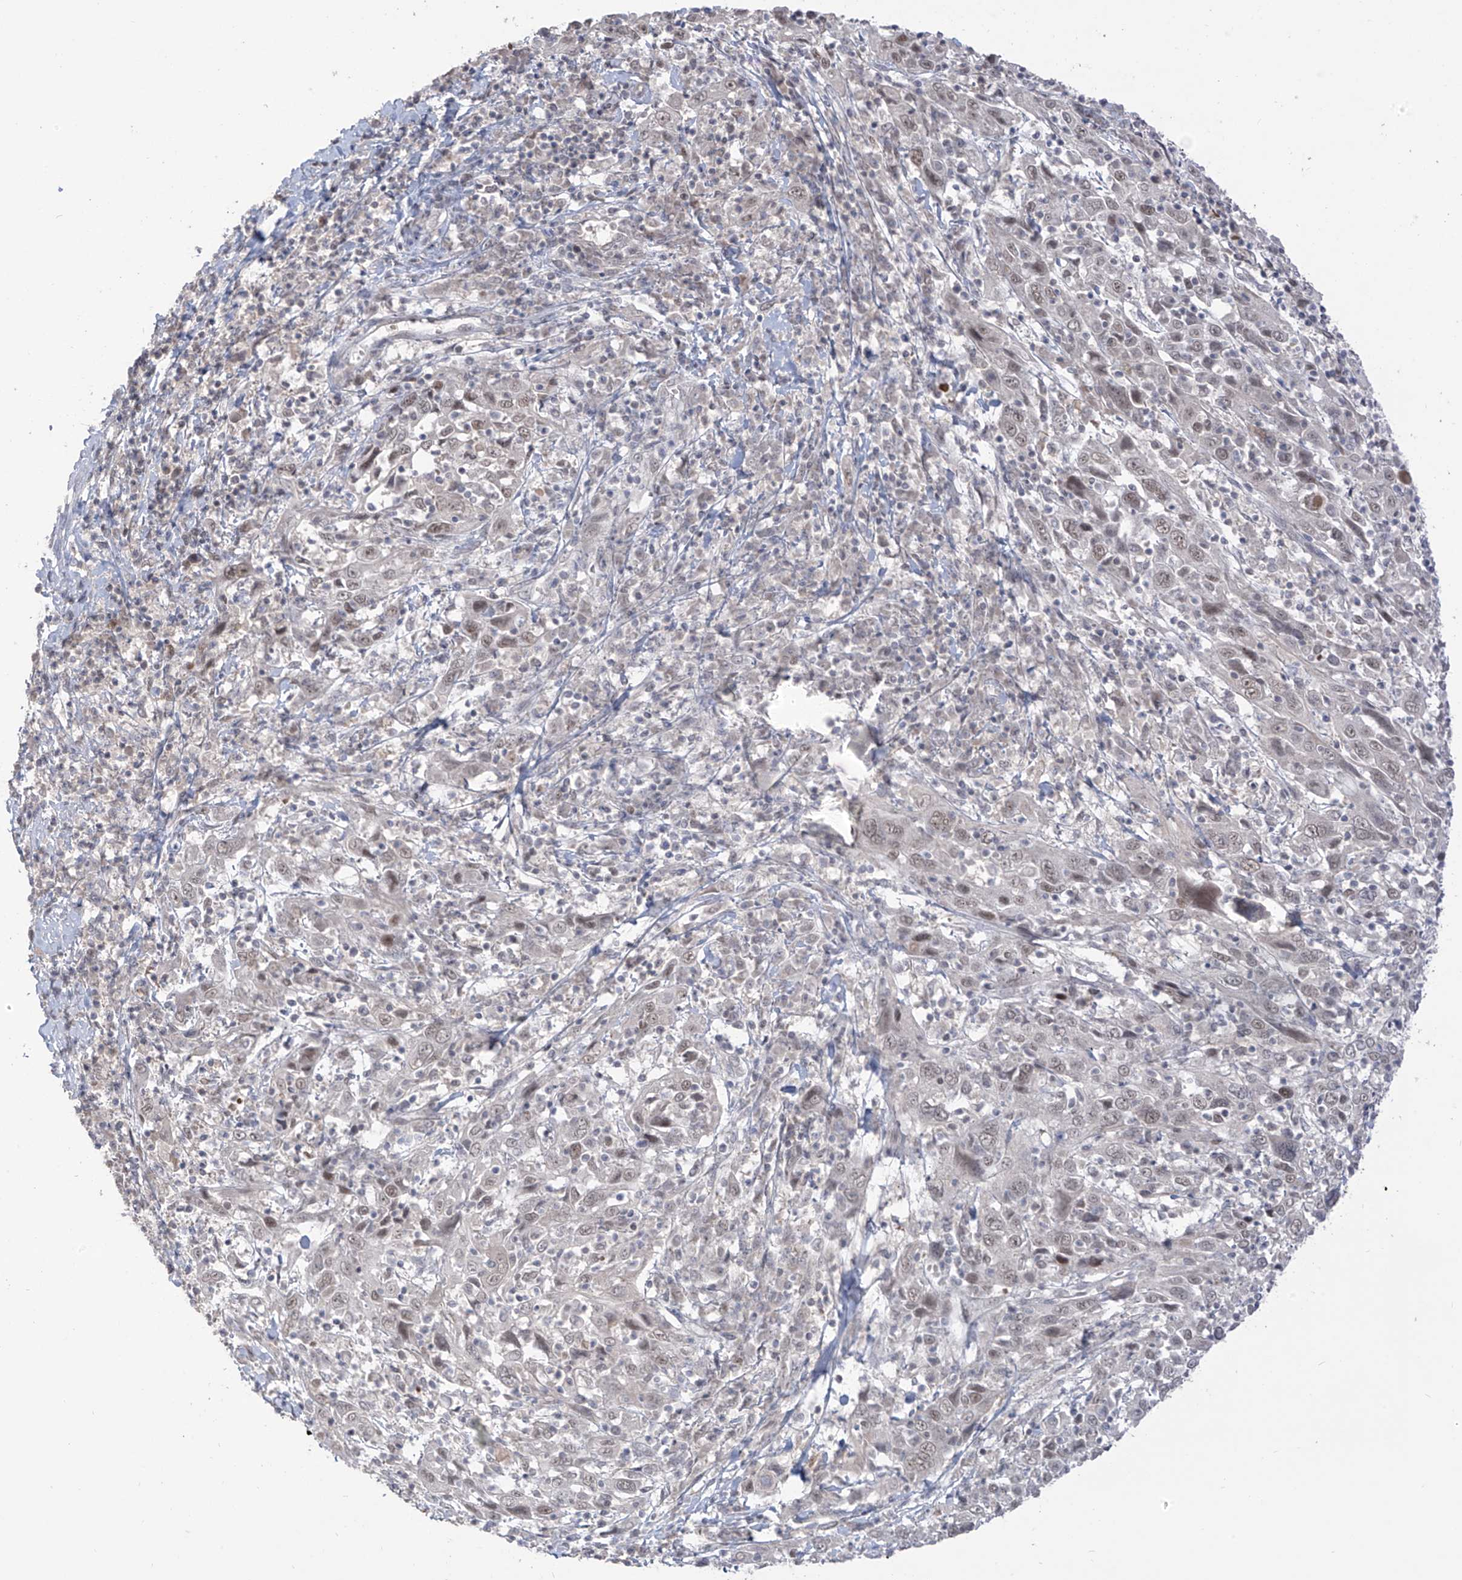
{"staining": {"intensity": "weak", "quantity": "25%-75%", "location": "nuclear"}, "tissue": "cervical cancer", "cell_type": "Tumor cells", "image_type": "cancer", "snomed": [{"axis": "morphology", "description": "Squamous cell carcinoma, NOS"}, {"axis": "topography", "description": "Cervix"}], "caption": "A photomicrograph of cervical cancer stained for a protein exhibits weak nuclear brown staining in tumor cells.", "gene": "OGT", "patient": {"sex": "female", "age": 46}}